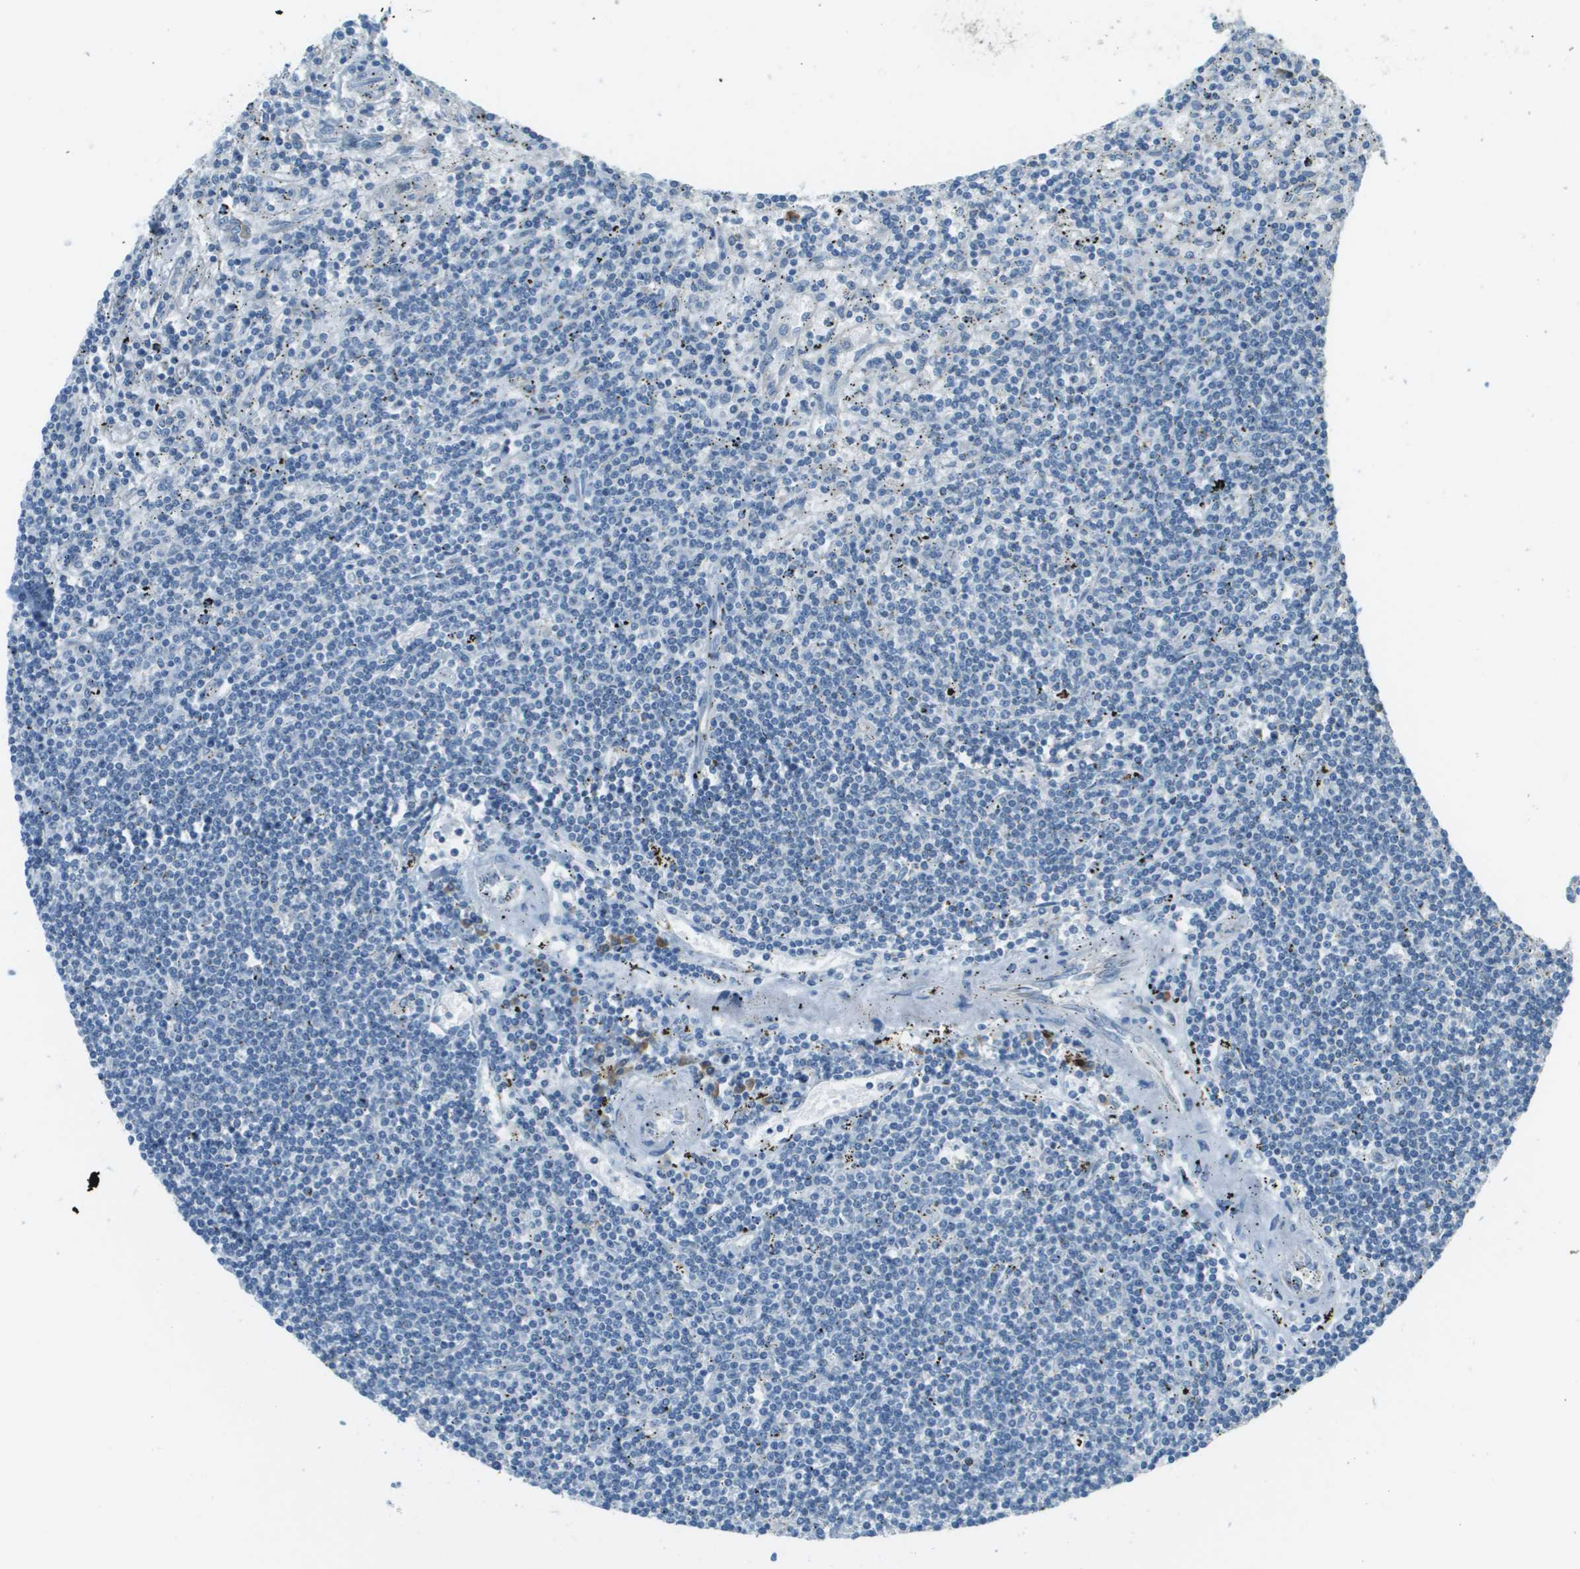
{"staining": {"intensity": "negative", "quantity": "none", "location": "none"}, "tissue": "lymphoma", "cell_type": "Tumor cells", "image_type": "cancer", "snomed": [{"axis": "morphology", "description": "Malignant lymphoma, non-Hodgkin's type, Low grade"}, {"axis": "topography", "description": "Spleen"}], "caption": "Tumor cells show no significant protein staining in low-grade malignant lymphoma, non-Hodgkin's type.", "gene": "DNAJB11", "patient": {"sex": "male", "age": 76}}